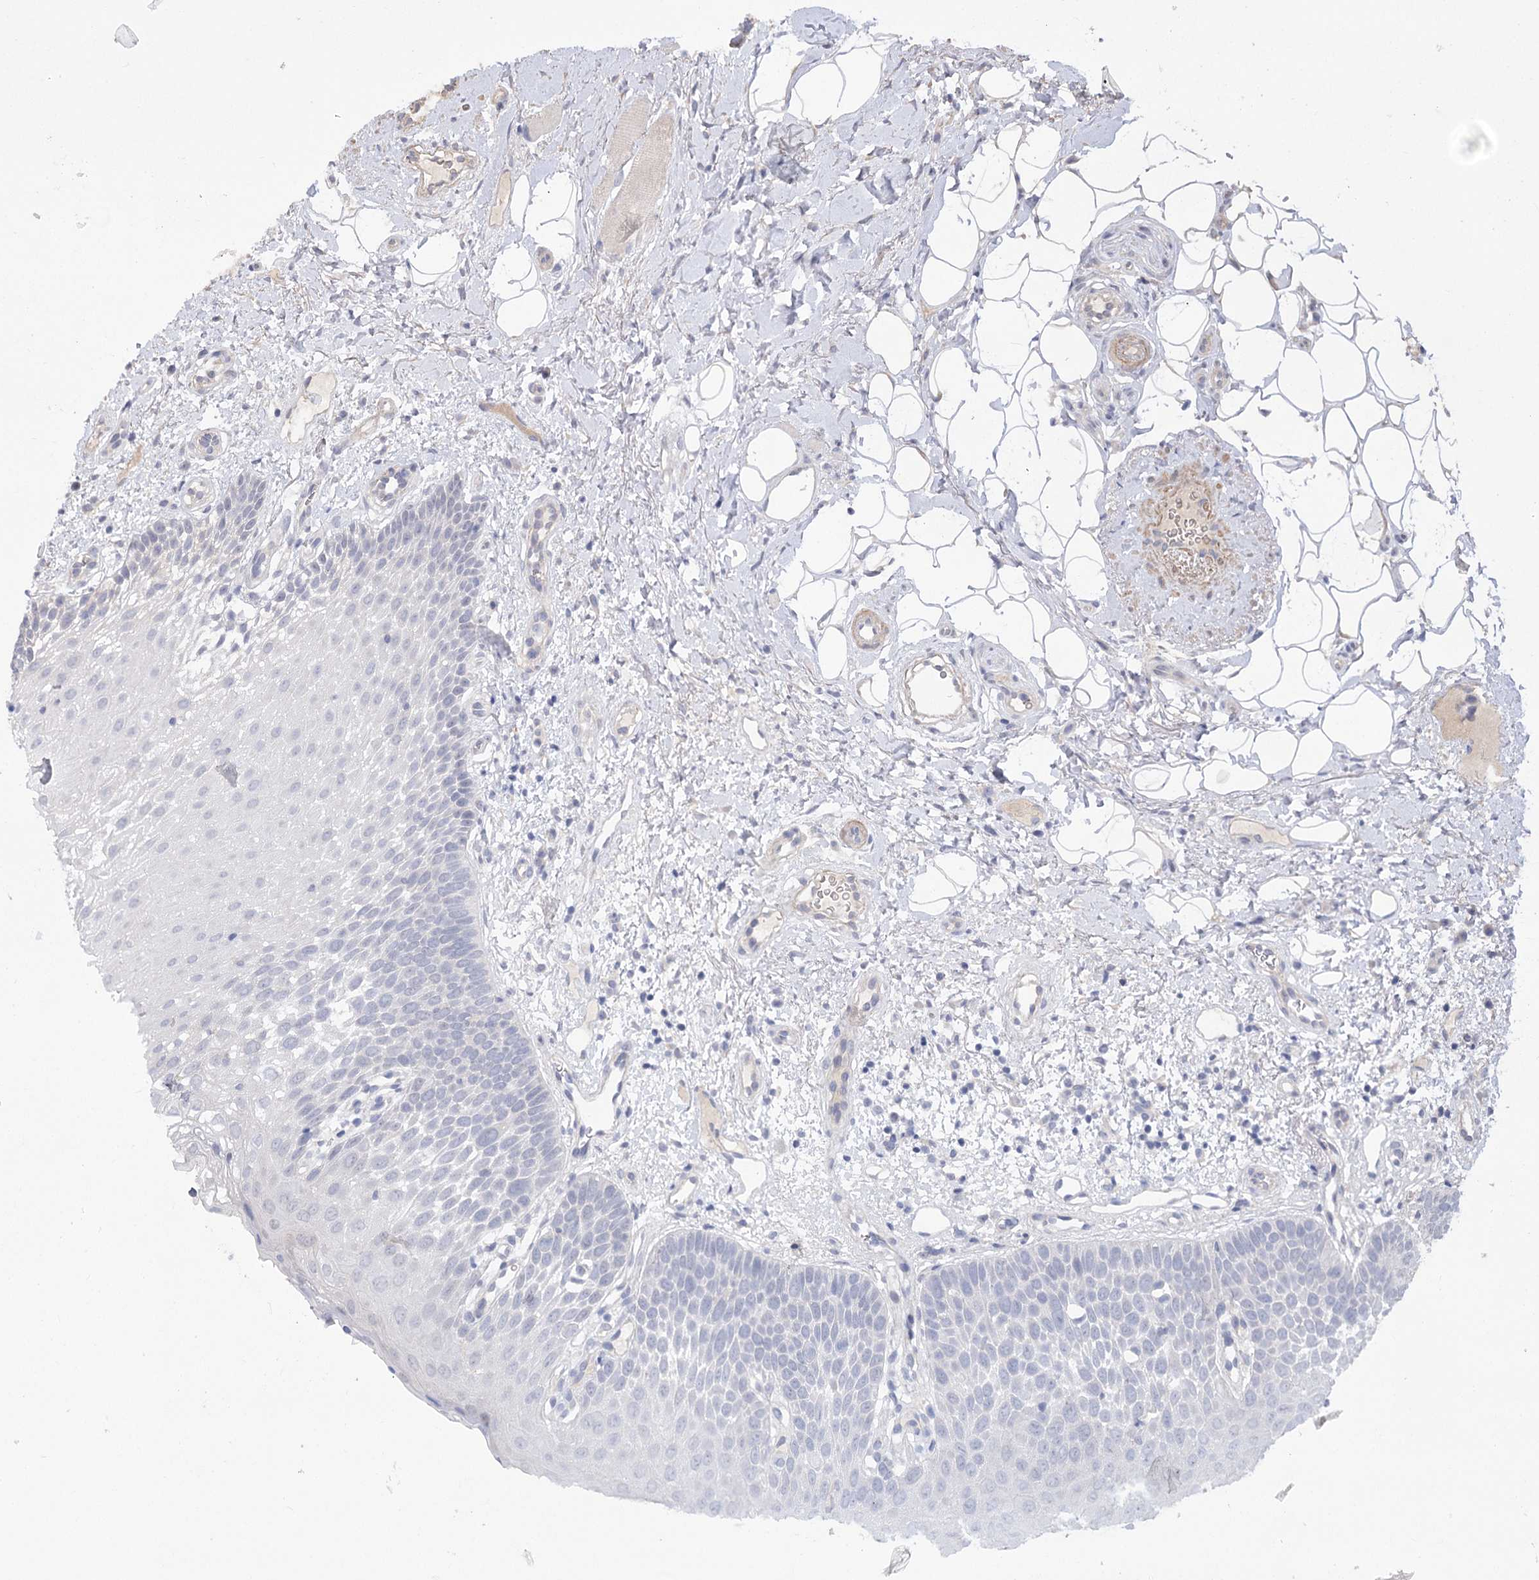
{"staining": {"intensity": "weak", "quantity": "<25%", "location": "cytoplasmic/membranous,nuclear"}, "tissue": "oral mucosa", "cell_type": "Squamous epithelial cells", "image_type": "normal", "snomed": [{"axis": "morphology", "description": "No evidence of malignacy"}, {"axis": "topography", "description": "Oral tissue"}, {"axis": "topography", "description": "Head-Neck"}], "caption": "Immunohistochemistry image of normal oral mucosa stained for a protein (brown), which displays no expression in squamous epithelial cells. The staining was performed using DAB (3,3'-diaminobenzidine) to visualize the protein expression in brown, while the nuclei were stained in blue with hematoxylin (Magnification: 20x).", "gene": "TENM2", "patient": {"sex": "male", "age": 68}}